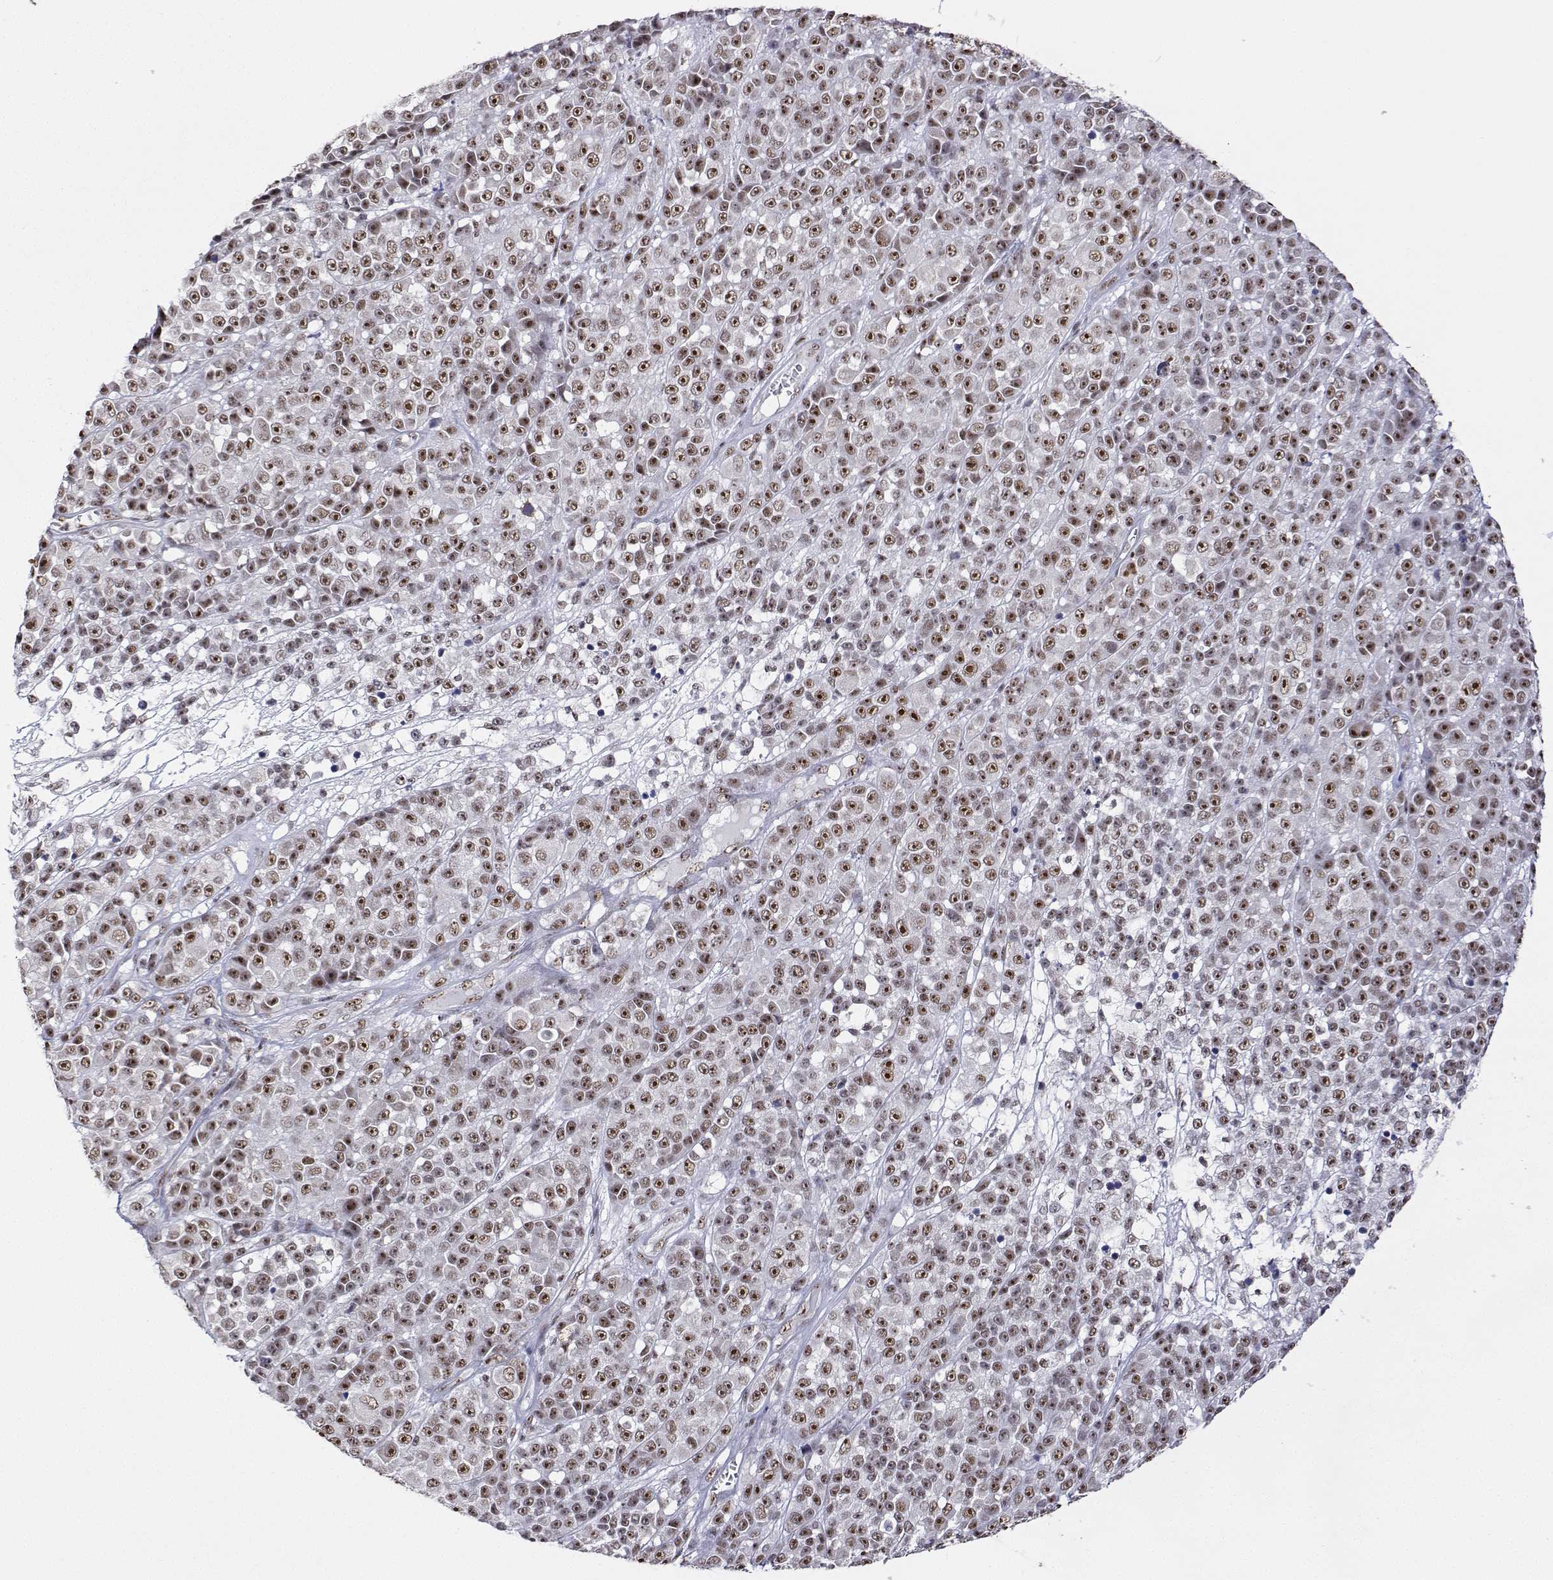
{"staining": {"intensity": "moderate", "quantity": ">75%", "location": "nuclear"}, "tissue": "melanoma", "cell_type": "Tumor cells", "image_type": "cancer", "snomed": [{"axis": "morphology", "description": "Malignant melanoma, NOS"}, {"axis": "topography", "description": "Skin"}, {"axis": "topography", "description": "Skin of back"}], "caption": "The image displays a brown stain indicating the presence of a protein in the nuclear of tumor cells in malignant melanoma.", "gene": "ADAR", "patient": {"sex": "male", "age": 91}}